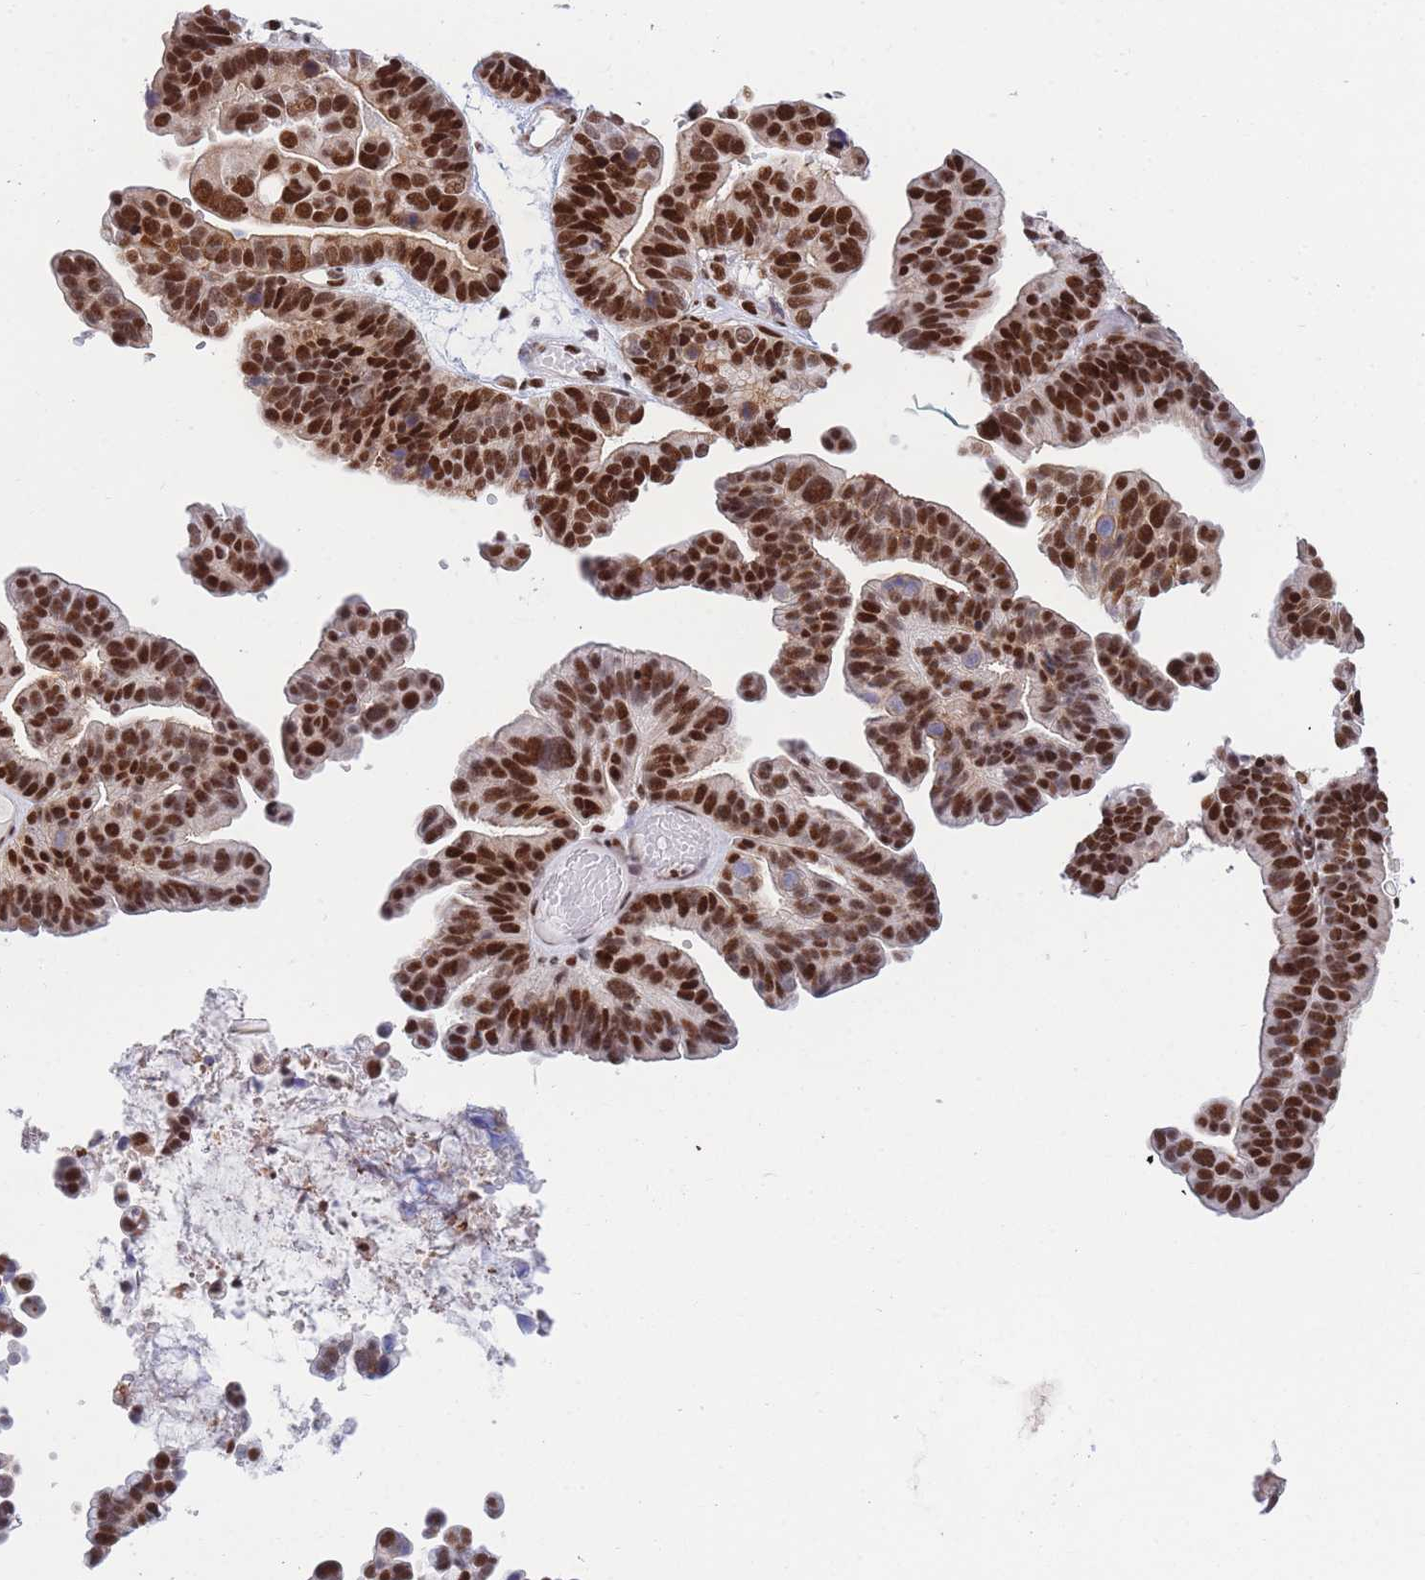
{"staining": {"intensity": "strong", "quantity": ">75%", "location": "nuclear"}, "tissue": "ovarian cancer", "cell_type": "Tumor cells", "image_type": "cancer", "snomed": [{"axis": "morphology", "description": "Cystadenocarcinoma, serous, NOS"}, {"axis": "topography", "description": "Ovary"}], "caption": "Protein staining demonstrates strong nuclear staining in approximately >75% of tumor cells in serous cystadenocarcinoma (ovarian).", "gene": "DNAJC3", "patient": {"sex": "female", "age": 56}}